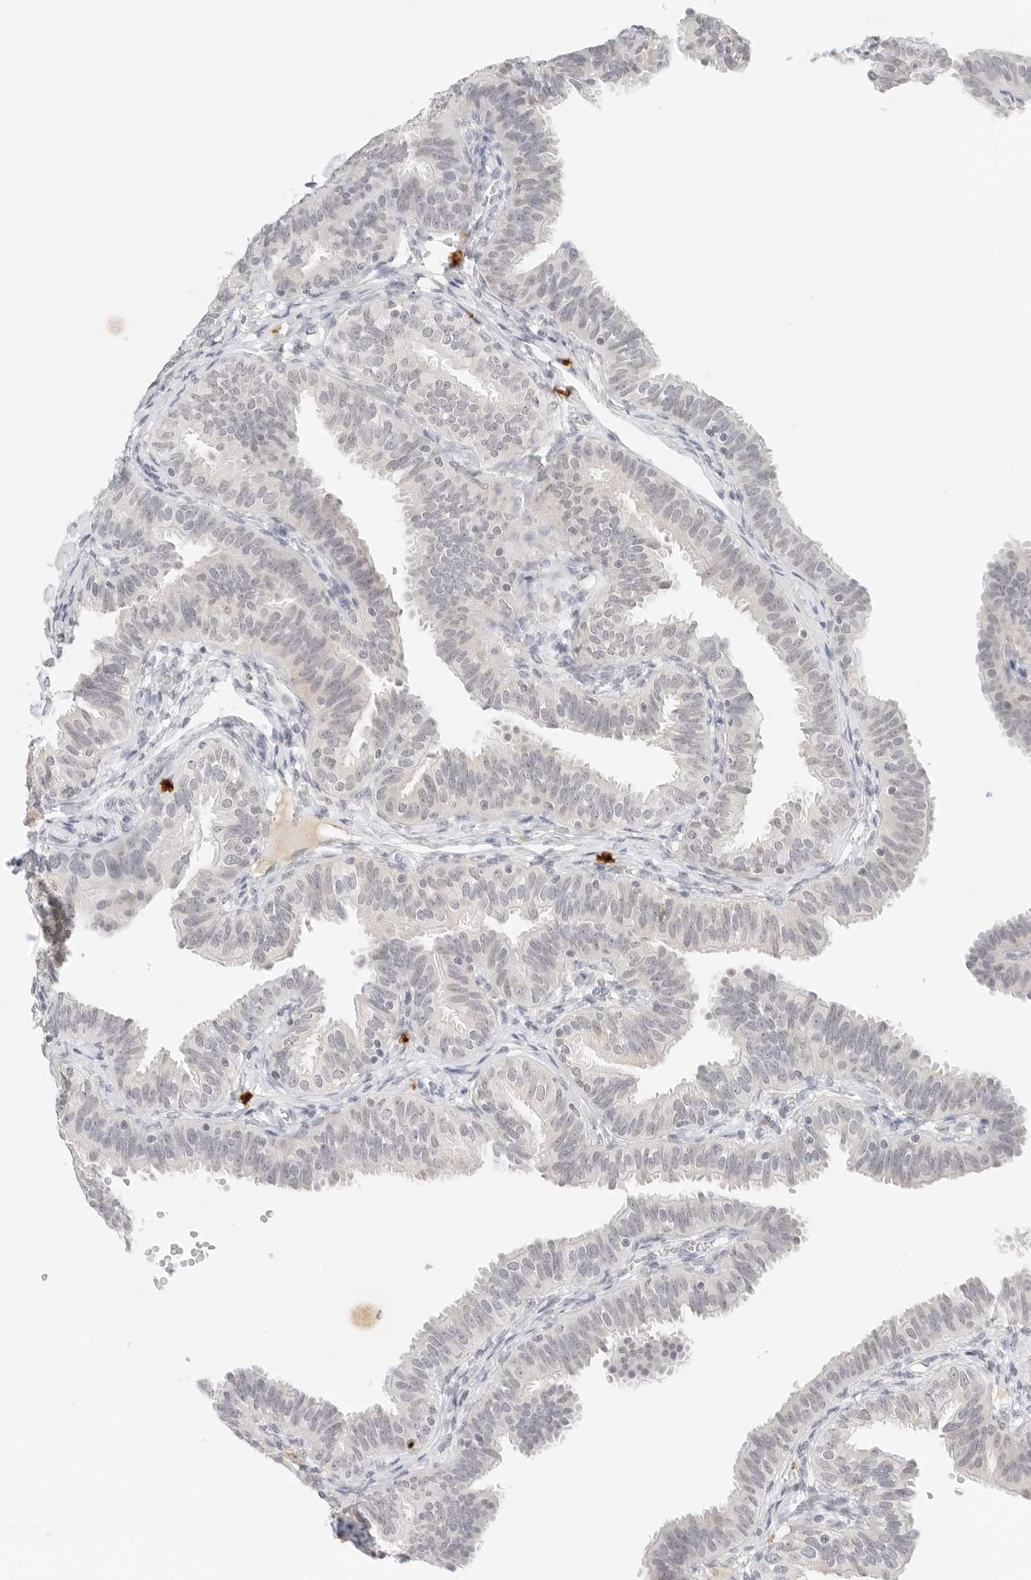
{"staining": {"intensity": "negative", "quantity": "none", "location": "none"}, "tissue": "fallopian tube", "cell_type": "Glandular cells", "image_type": "normal", "snomed": [{"axis": "morphology", "description": "Normal tissue, NOS"}, {"axis": "topography", "description": "Fallopian tube"}], "caption": "This is an immunohistochemistry (IHC) image of normal fallopian tube. There is no positivity in glandular cells.", "gene": "NEO1", "patient": {"sex": "female", "age": 35}}